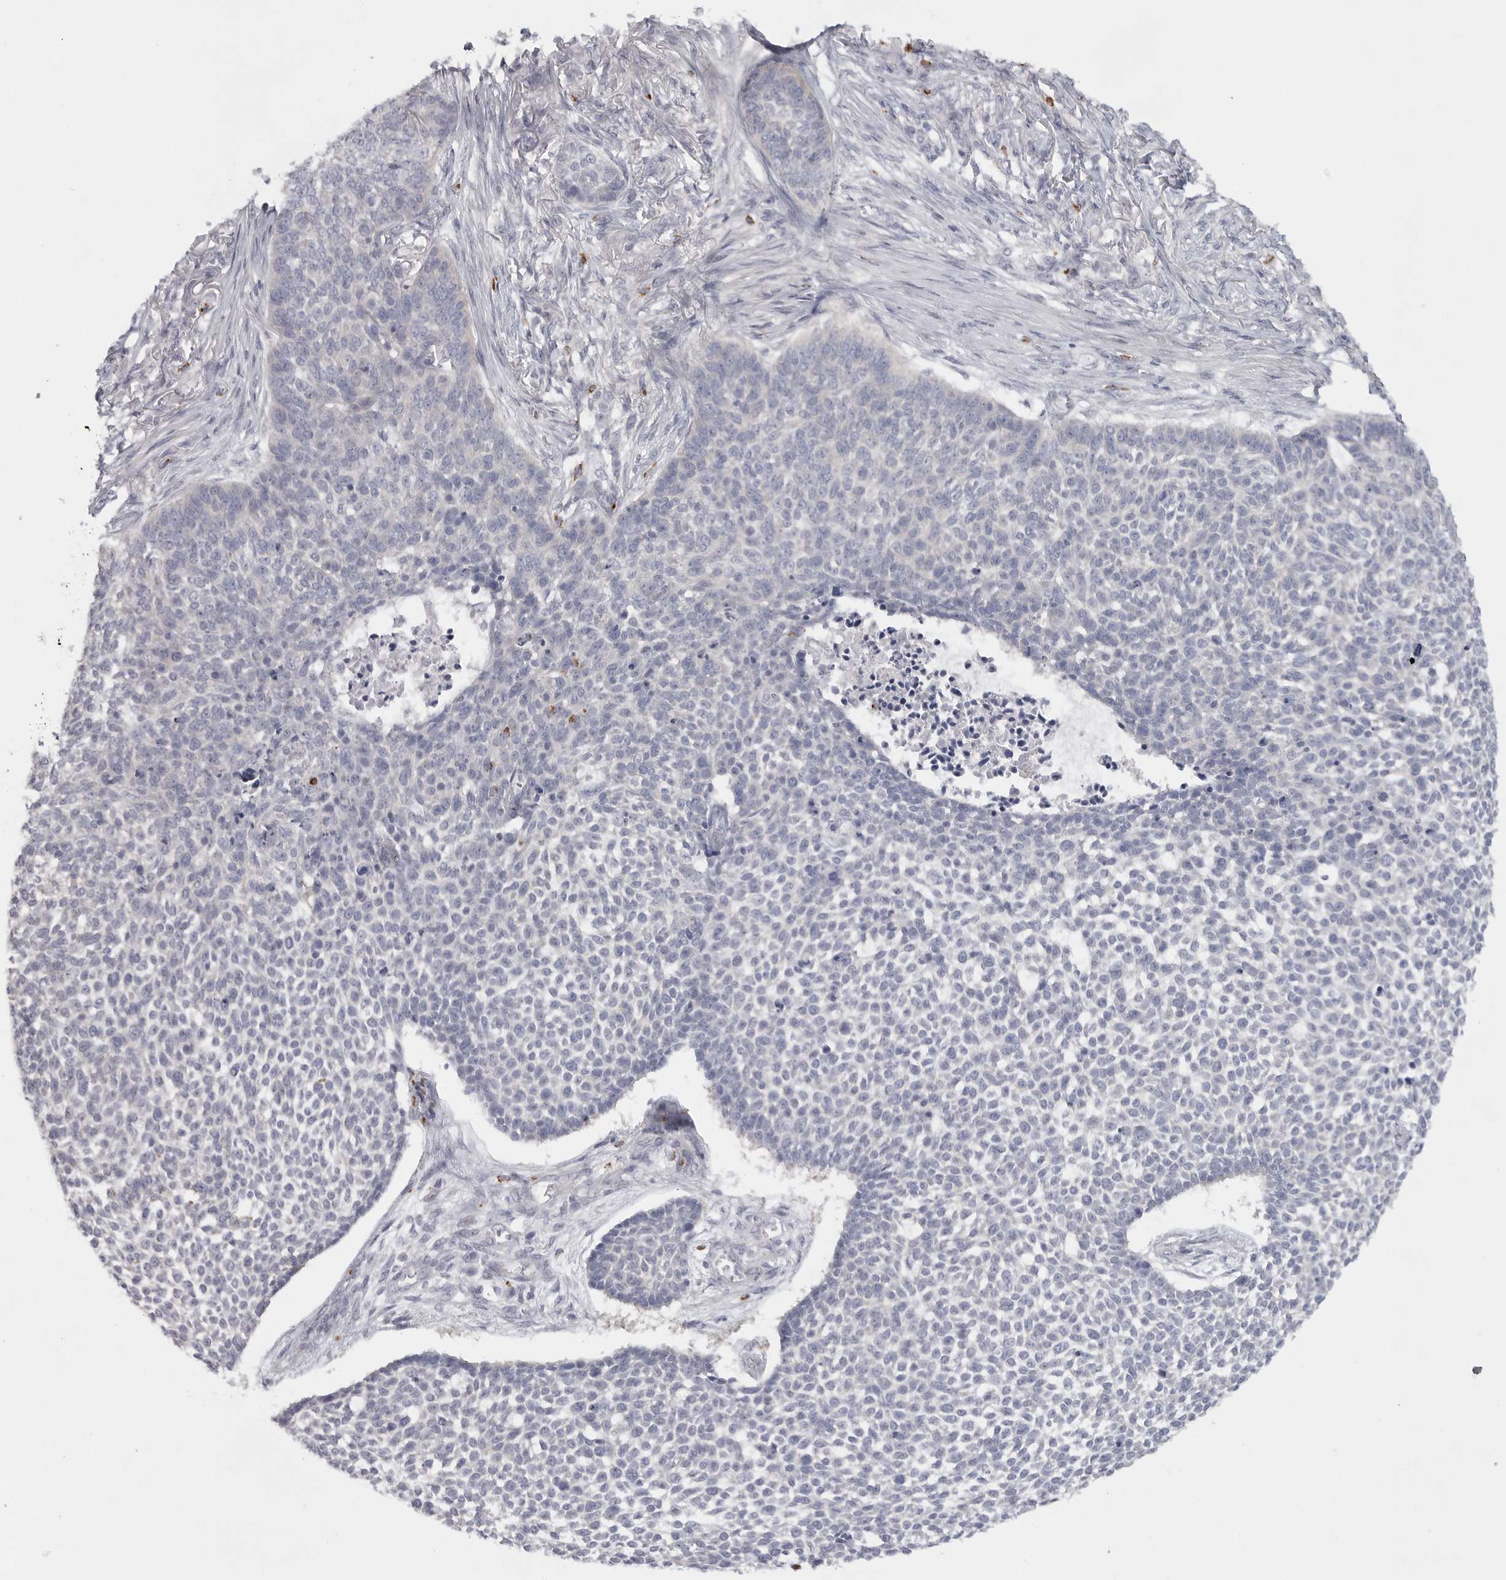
{"staining": {"intensity": "negative", "quantity": "none", "location": "none"}, "tissue": "skin cancer", "cell_type": "Tumor cells", "image_type": "cancer", "snomed": [{"axis": "morphology", "description": "Basal cell carcinoma"}, {"axis": "topography", "description": "Skin"}], "caption": "An immunohistochemistry (IHC) image of skin cancer (basal cell carcinoma) is shown. There is no staining in tumor cells of skin cancer (basal cell carcinoma).", "gene": "ELP3", "patient": {"sex": "male", "age": 85}}